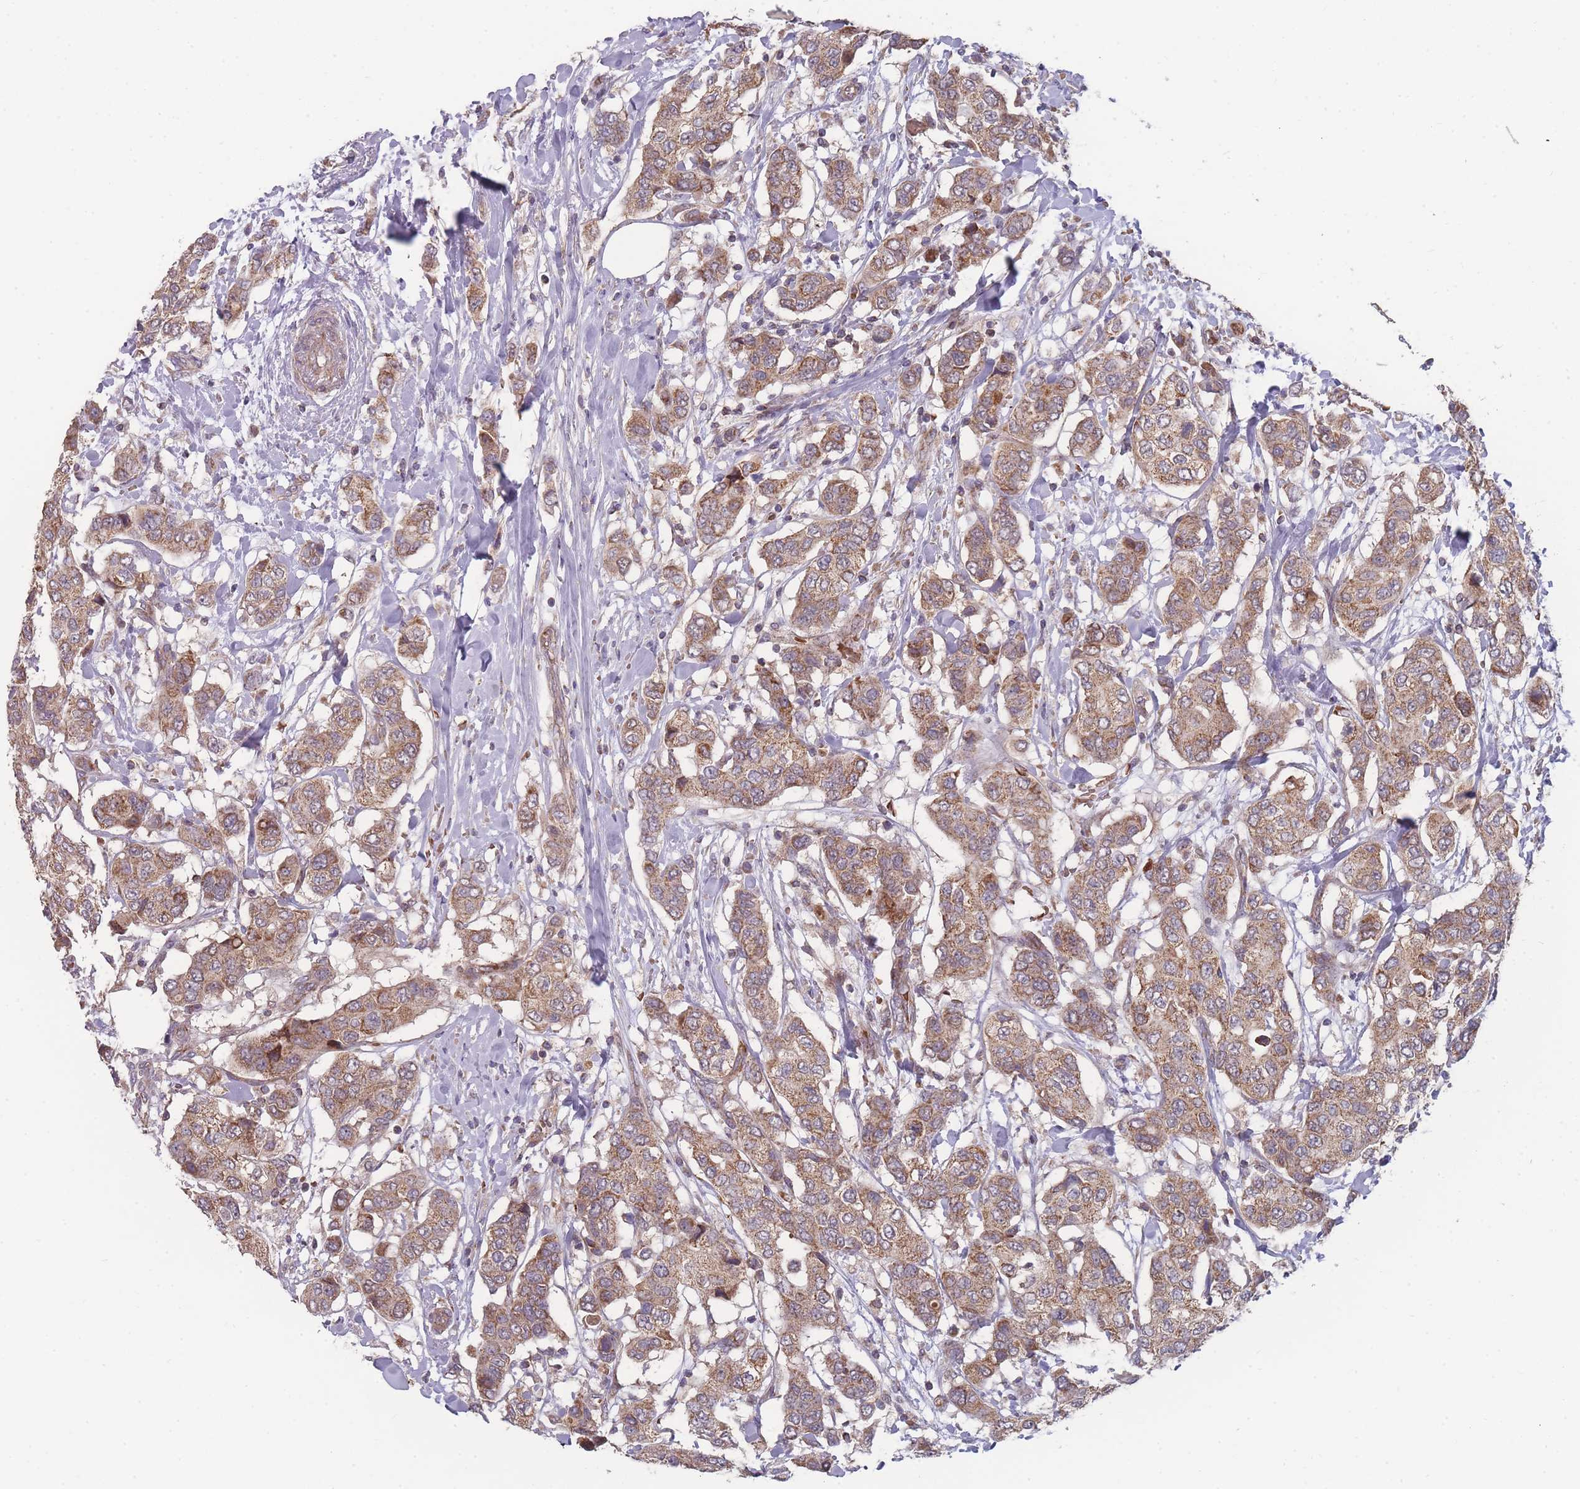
{"staining": {"intensity": "moderate", "quantity": ">75%", "location": "cytoplasmic/membranous"}, "tissue": "breast cancer", "cell_type": "Tumor cells", "image_type": "cancer", "snomed": [{"axis": "morphology", "description": "Lobular carcinoma"}, {"axis": "topography", "description": "Breast"}], "caption": "Lobular carcinoma (breast) tissue demonstrates moderate cytoplasmic/membranous positivity in approximately >75% of tumor cells Nuclei are stained in blue.", "gene": "SLC35B4", "patient": {"sex": "female", "age": 51}}